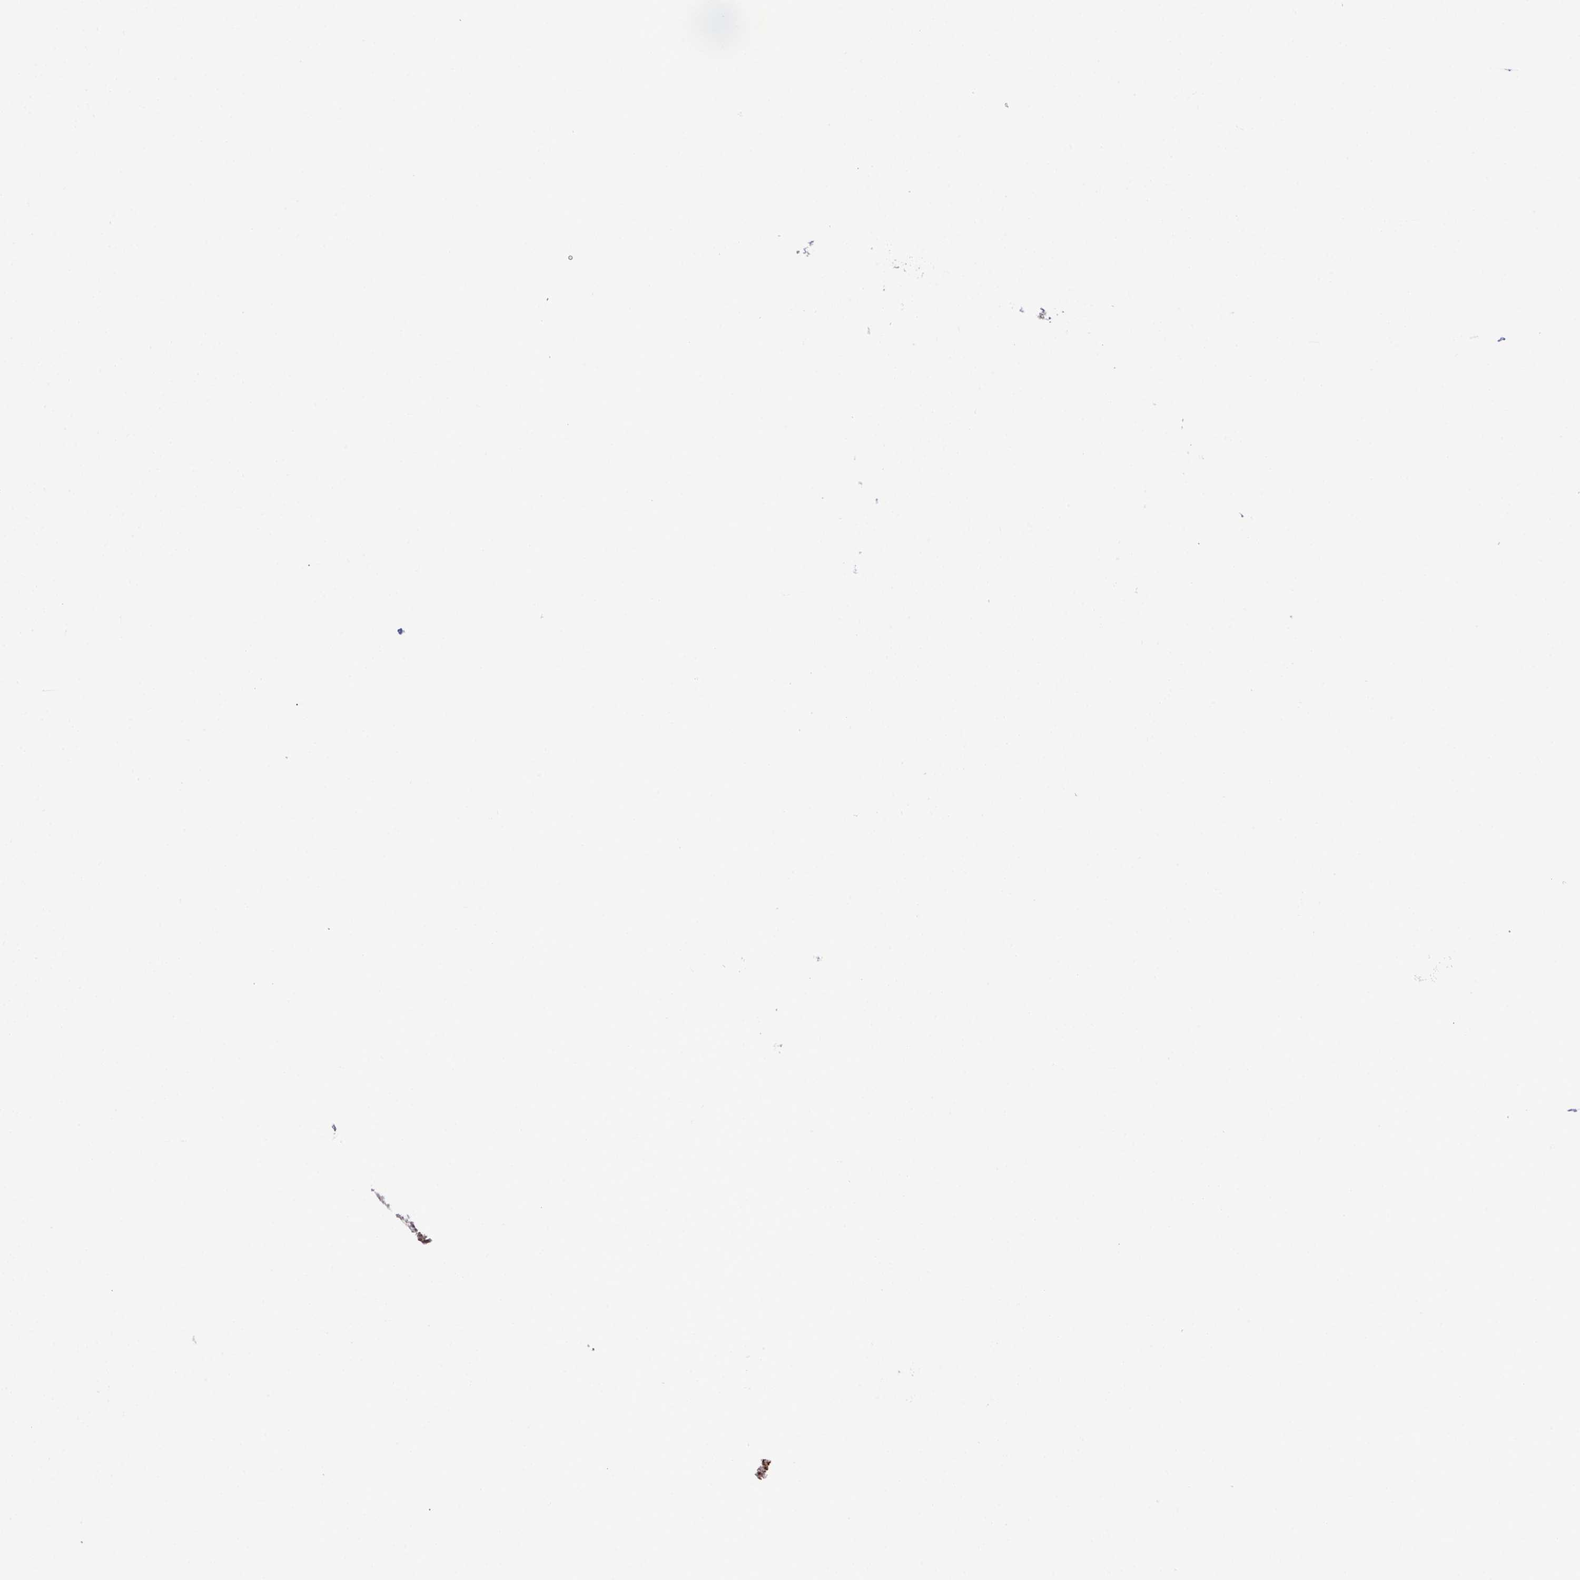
{"staining": {"intensity": "moderate", "quantity": ">75%", "location": "nuclear"}, "tissue": "breast cancer", "cell_type": "Tumor cells", "image_type": "cancer", "snomed": [{"axis": "morphology", "description": "Duct carcinoma"}, {"axis": "topography", "description": "Breast"}], "caption": "IHC histopathology image of human breast cancer (invasive ductal carcinoma) stained for a protein (brown), which demonstrates medium levels of moderate nuclear positivity in about >75% of tumor cells.", "gene": "DNAJB1", "patient": {"sex": "female", "age": 45}}